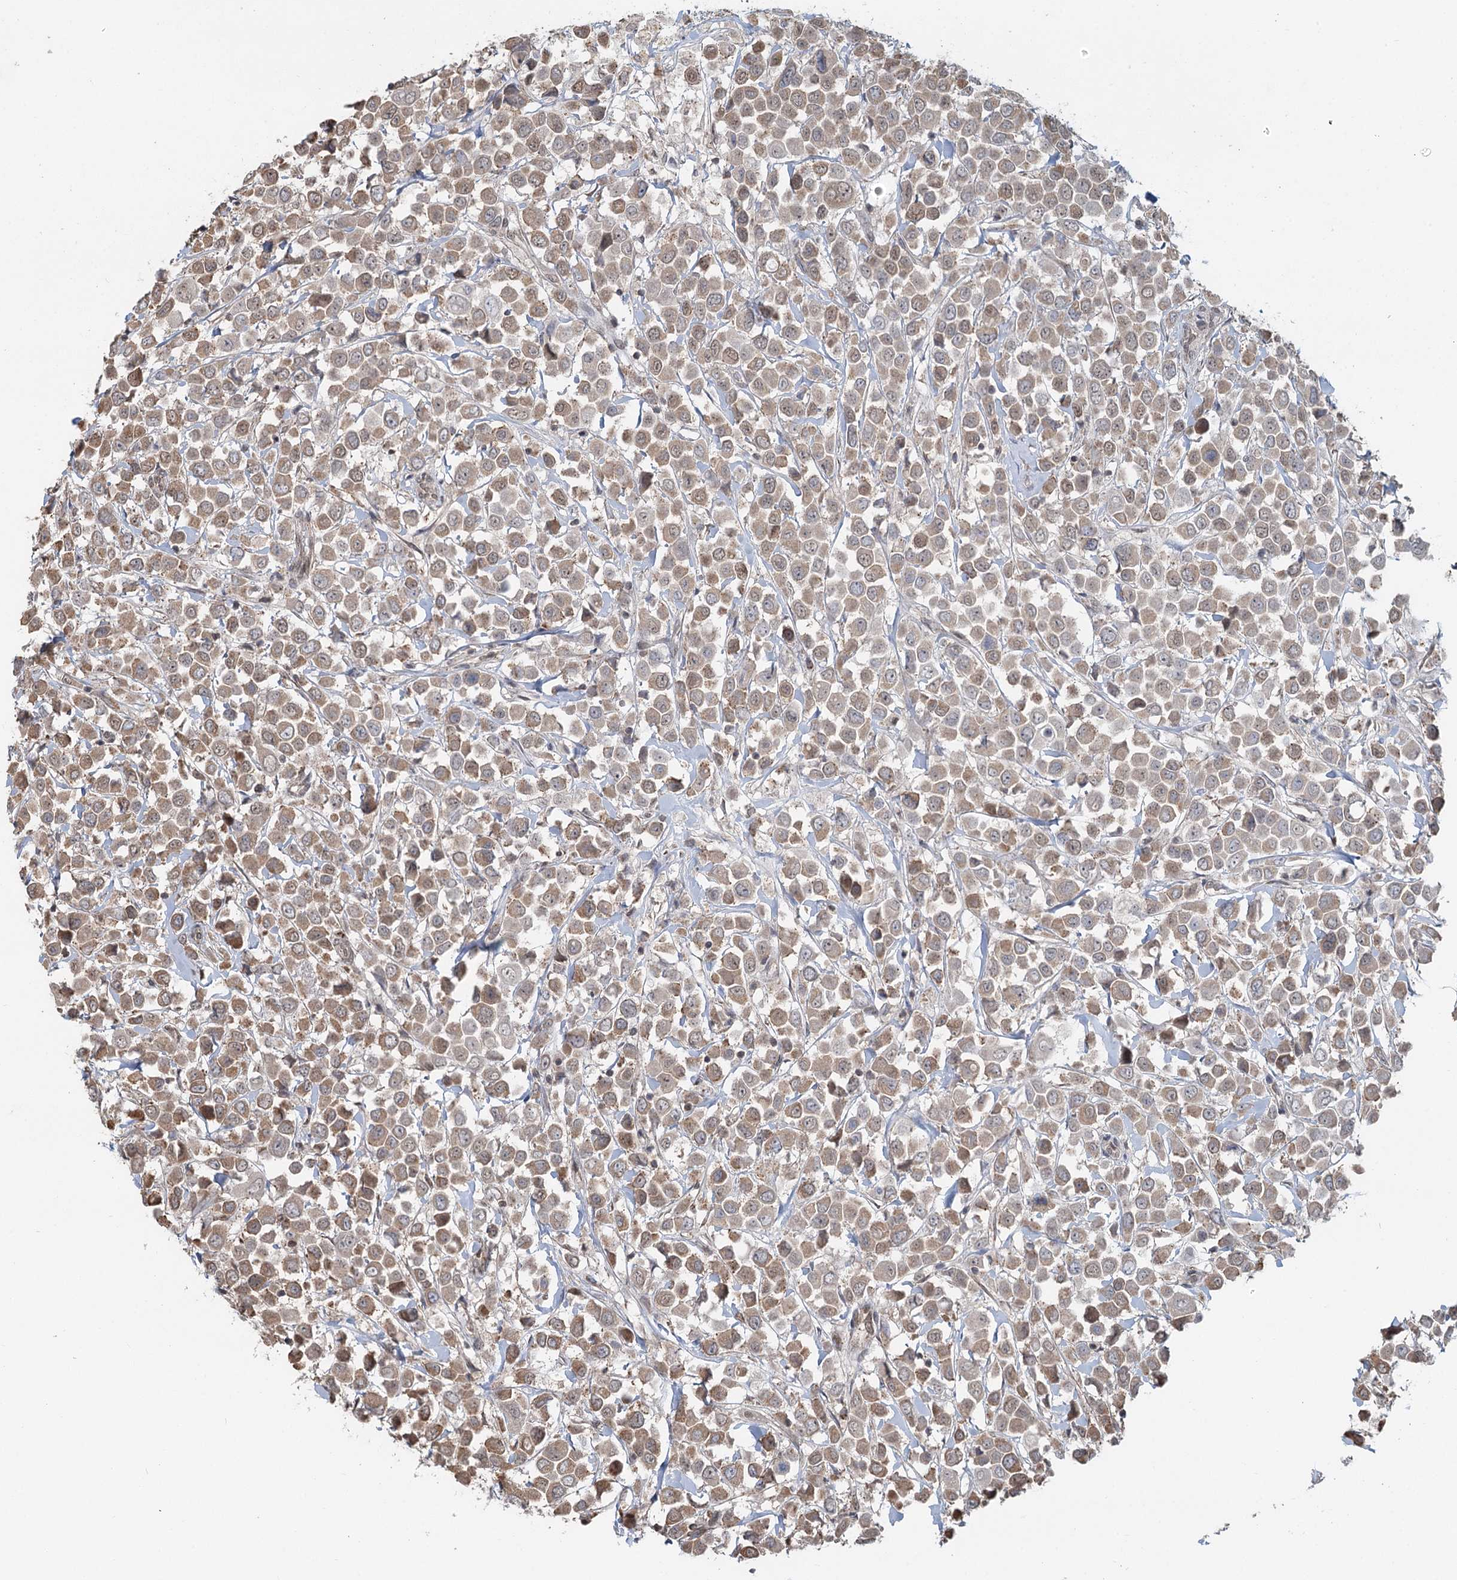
{"staining": {"intensity": "moderate", "quantity": ">75%", "location": "cytoplasmic/membranous"}, "tissue": "breast cancer", "cell_type": "Tumor cells", "image_type": "cancer", "snomed": [{"axis": "morphology", "description": "Duct carcinoma"}, {"axis": "topography", "description": "Breast"}], "caption": "Protein positivity by IHC demonstrates moderate cytoplasmic/membranous positivity in about >75% of tumor cells in breast invasive ductal carcinoma.", "gene": "GPALPP1", "patient": {"sex": "female", "age": 61}}